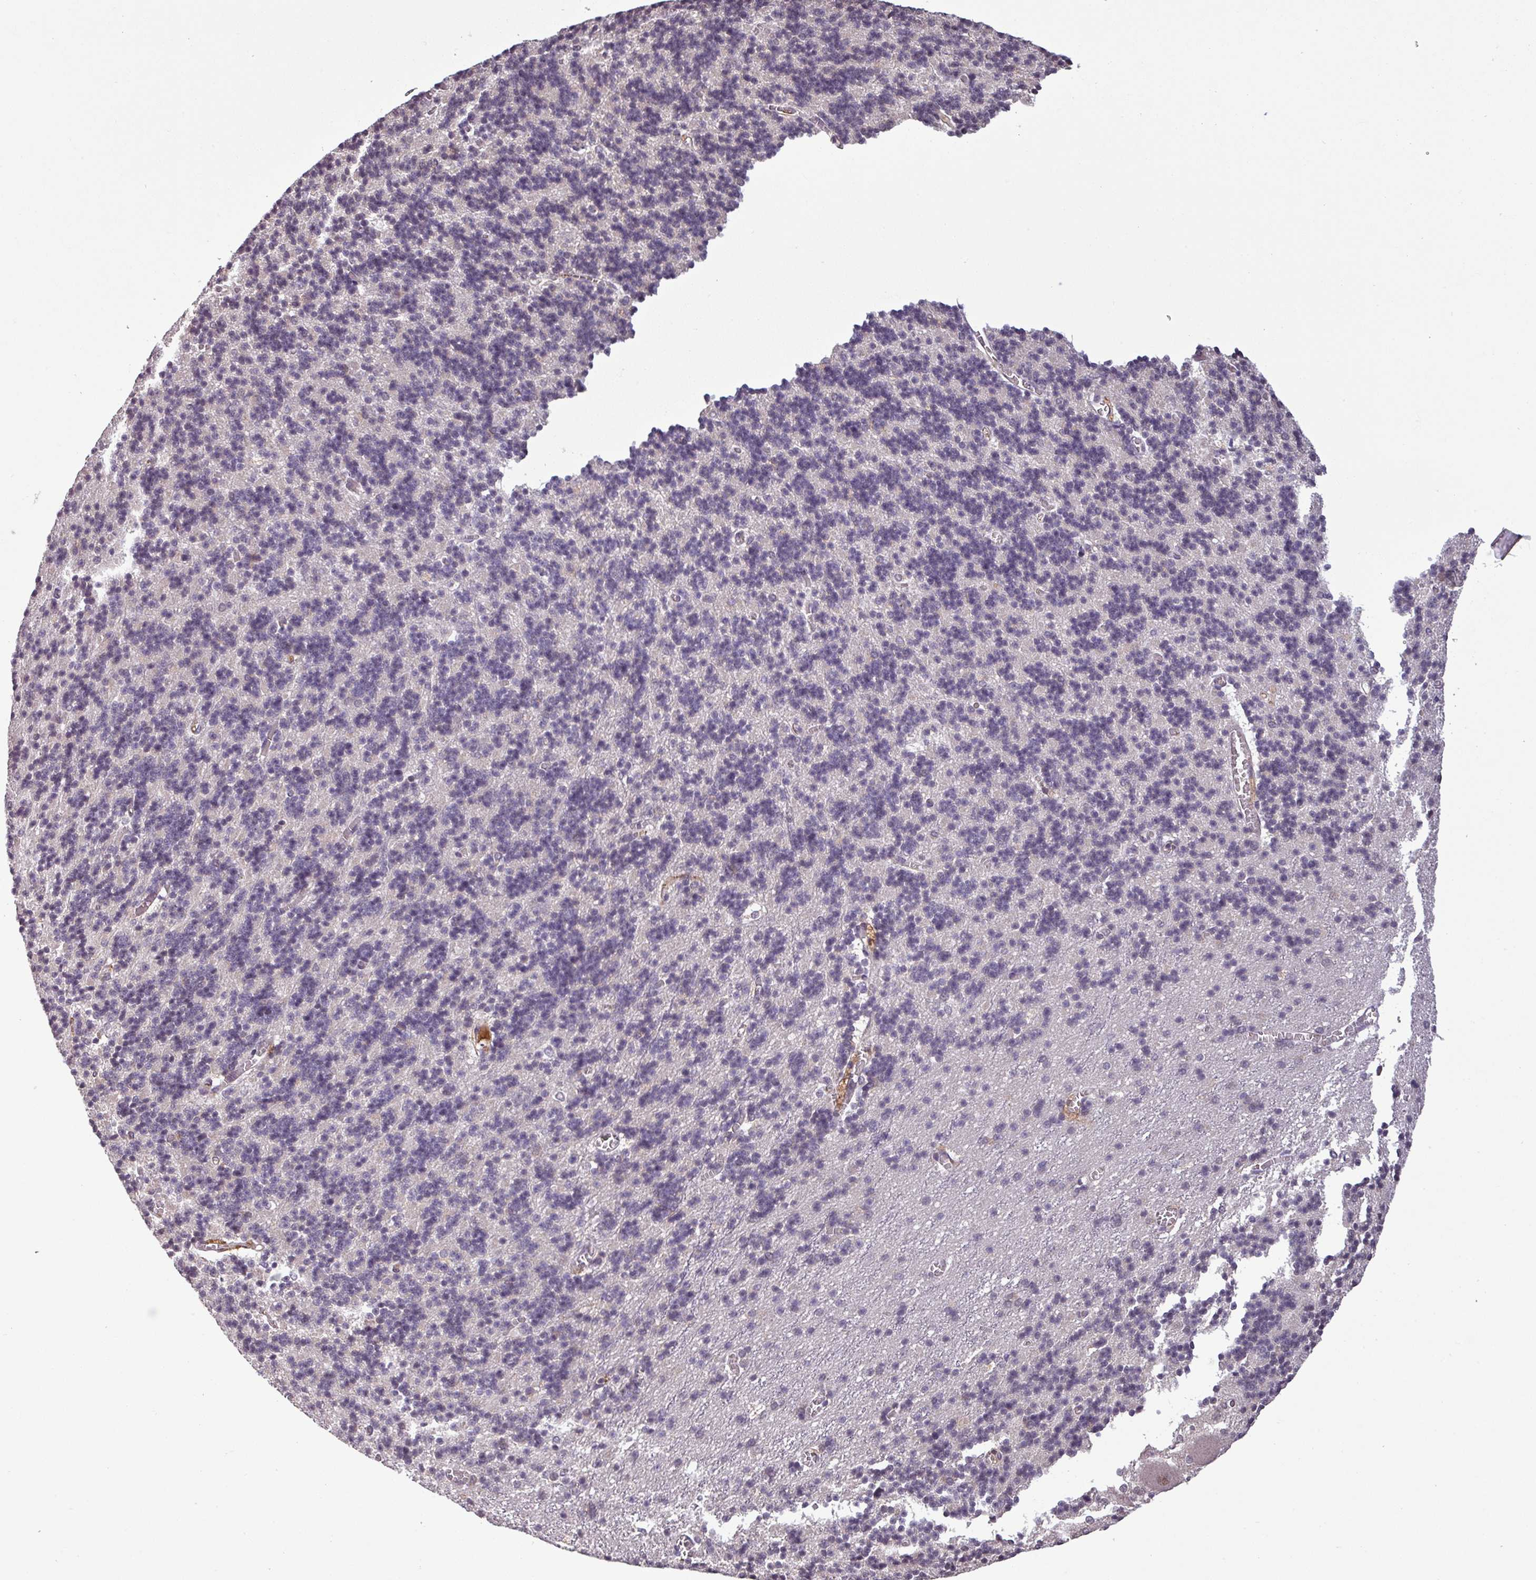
{"staining": {"intensity": "moderate", "quantity": "<25%", "location": "nuclear"}, "tissue": "cerebellum", "cell_type": "Cells in granular layer", "image_type": "normal", "snomed": [{"axis": "morphology", "description": "Normal tissue, NOS"}, {"axis": "topography", "description": "Cerebellum"}], "caption": "A high-resolution micrograph shows IHC staining of unremarkable cerebellum, which exhibits moderate nuclear expression in about <25% of cells in granular layer.", "gene": "NOB1", "patient": {"sex": "male", "age": 37}}